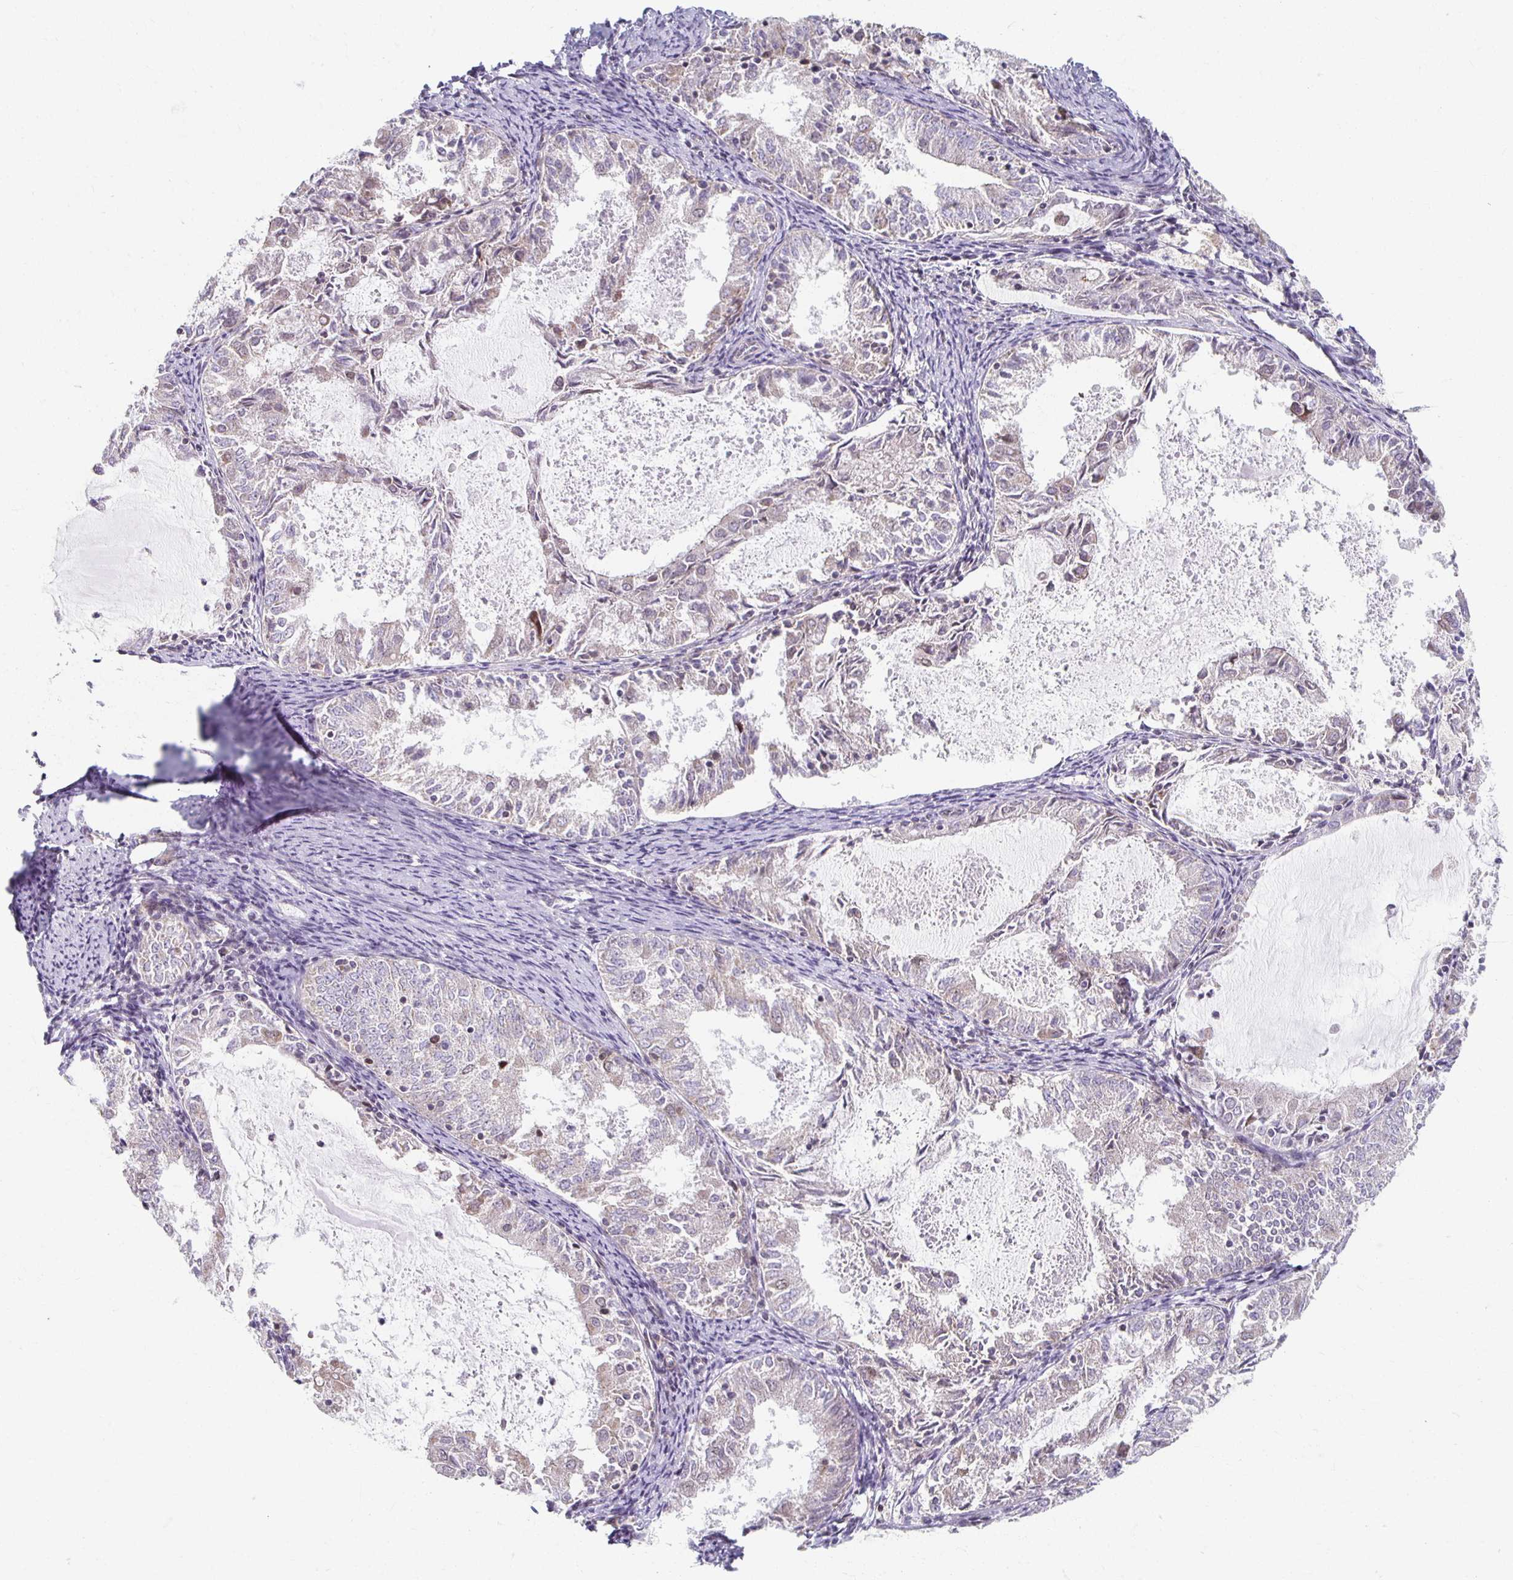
{"staining": {"intensity": "negative", "quantity": "none", "location": "none"}, "tissue": "endometrial cancer", "cell_type": "Tumor cells", "image_type": "cancer", "snomed": [{"axis": "morphology", "description": "Adenocarcinoma, NOS"}, {"axis": "topography", "description": "Endometrium"}], "caption": "Immunohistochemistry histopathology image of endometrial cancer stained for a protein (brown), which demonstrates no expression in tumor cells.", "gene": "HCFC1R1", "patient": {"sex": "female", "age": 57}}